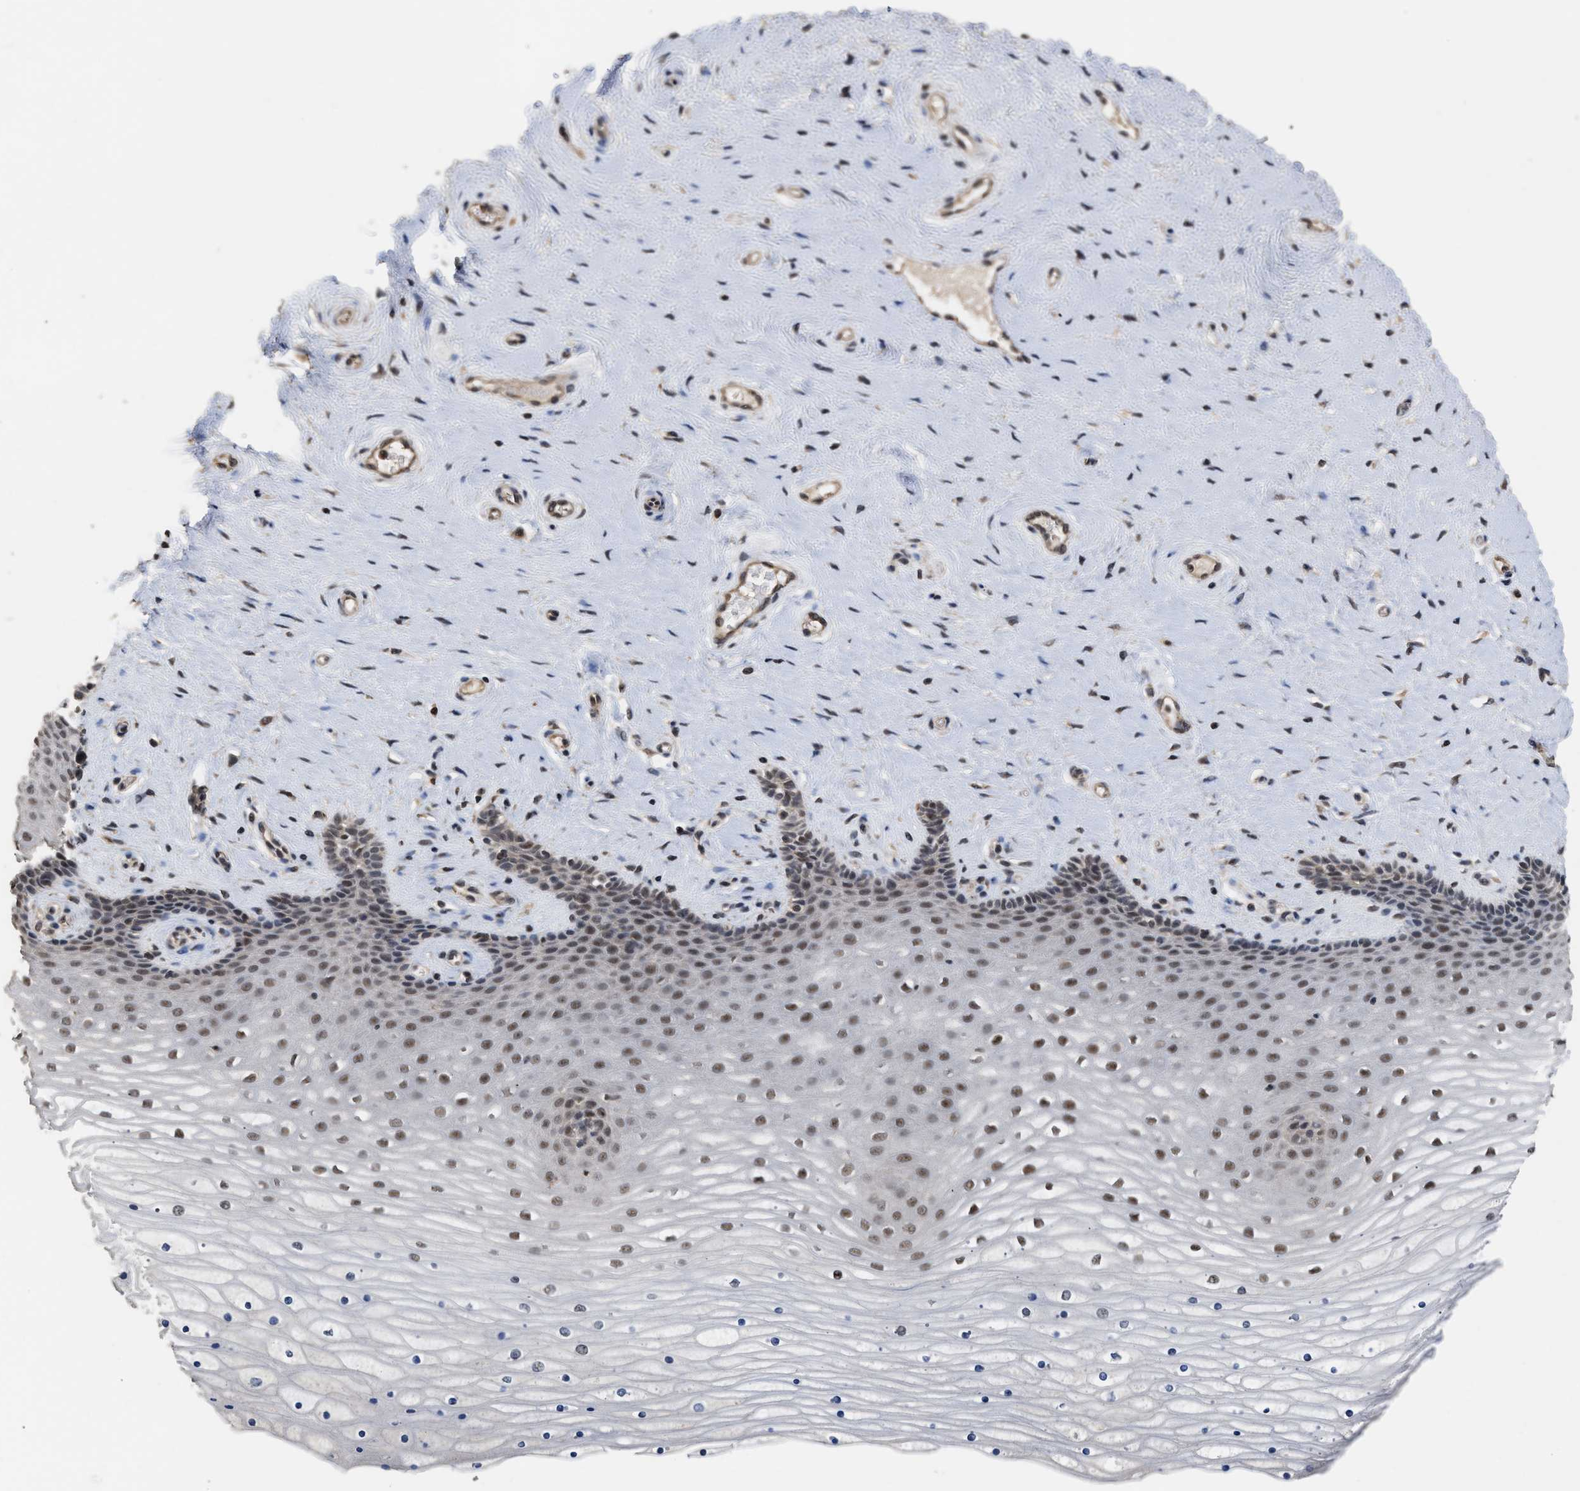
{"staining": {"intensity": "moderate", "quantity": ">75%", "location": "nuclear"}, "tissue": "cervix", "cell_type": "Squamous epithelial cells", "image_type": "normal", "snomed": [{"axis": "morphology", "description": "Normal tissue, NOS"}, {"axis": "topography", "description": "Cervix"}], "caption": "Immunohistochemistry (DAB (3,3'-diaminobenzidine)) staining of normal cervix exhibits moderate nuclear protein positivity in approximately >75% of squamous epithelial cells.", "gene": "JAZF1", "patient": {"sex": "female", "age": 39}}